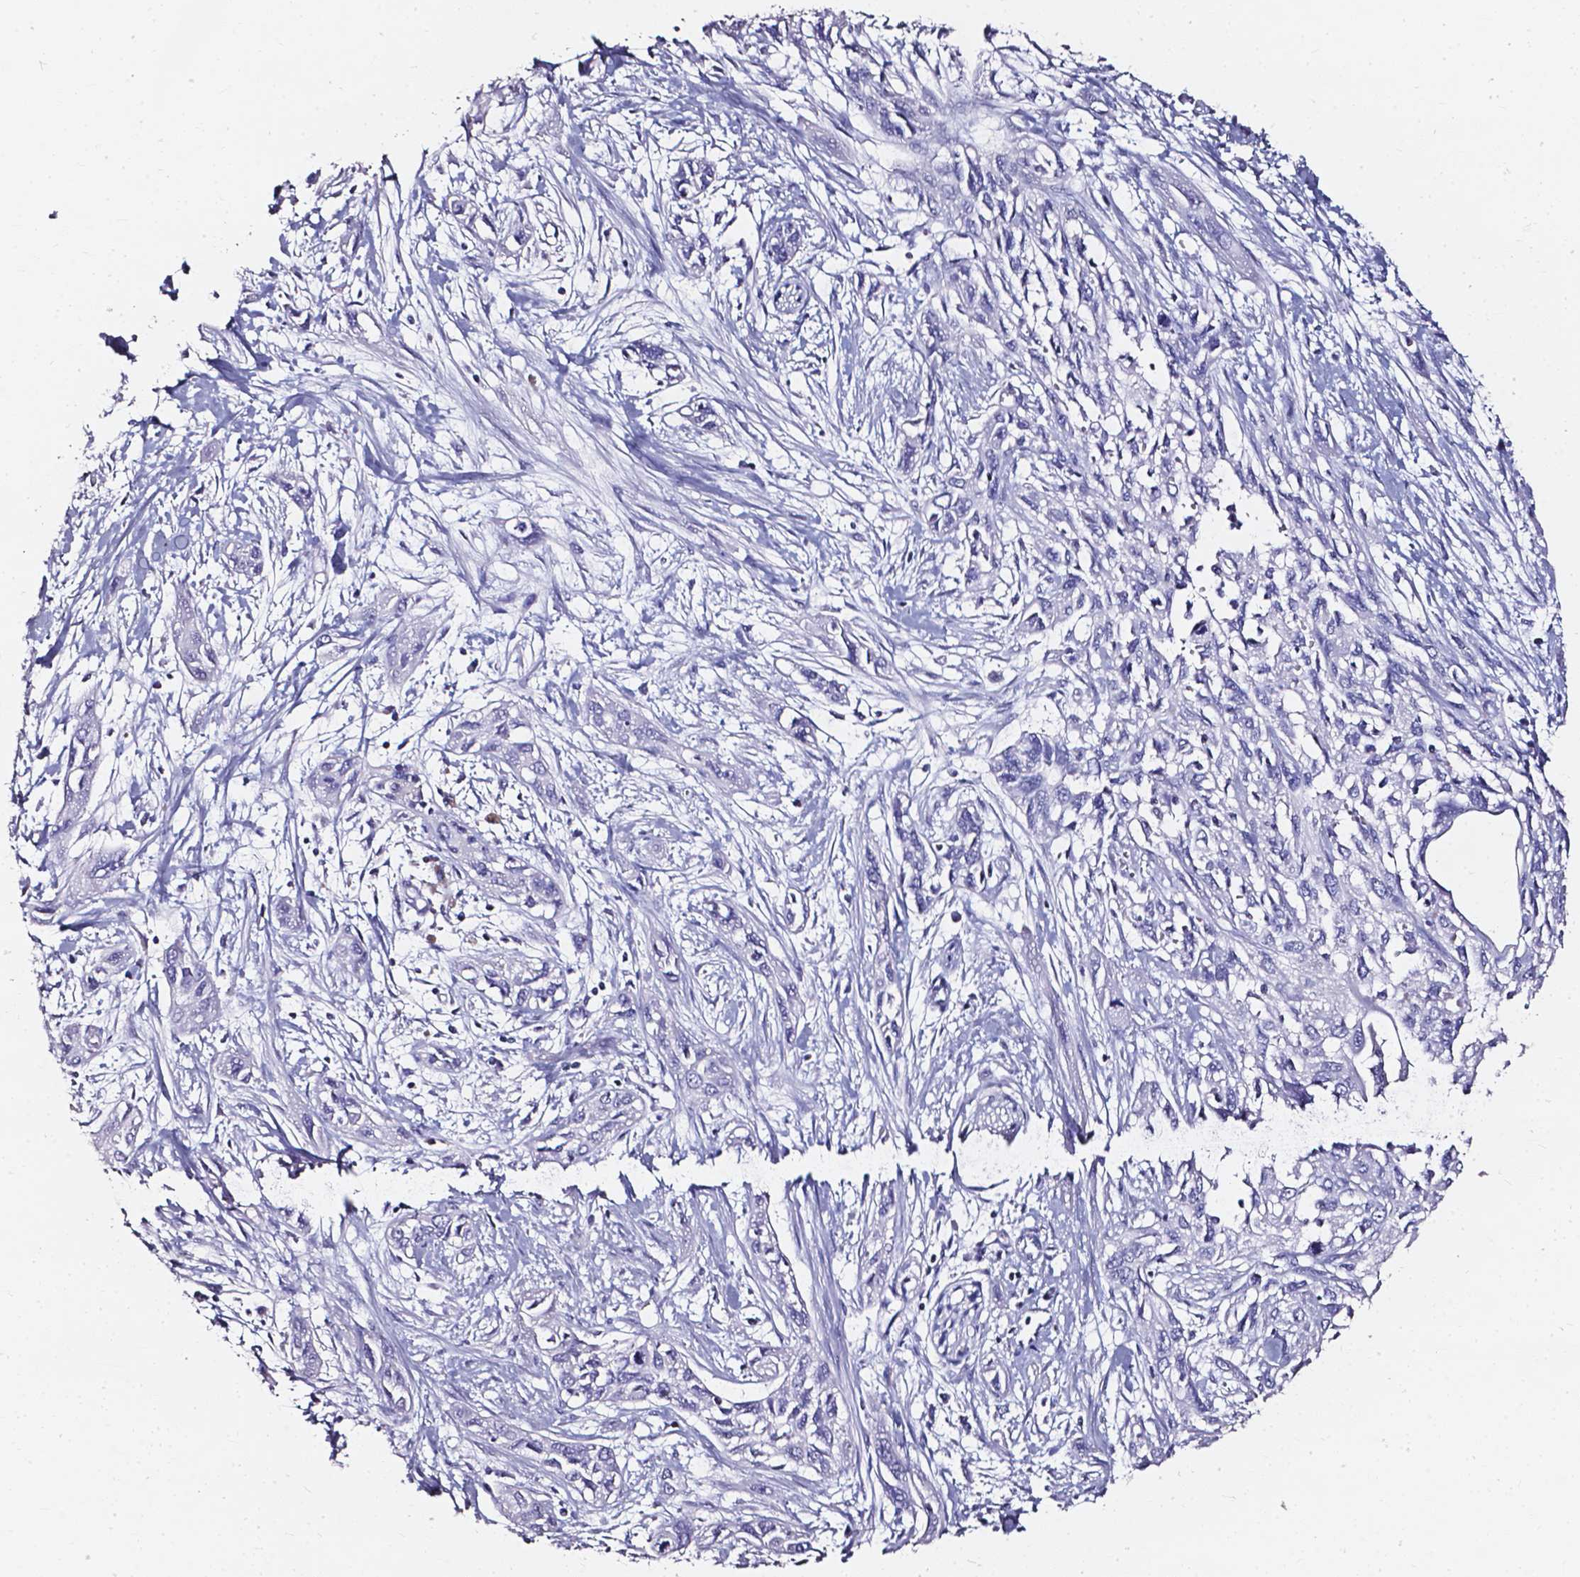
{"staining": {"intensity": "negative", "quantity": "none", "location": "none"}, "tissue": "pancreatic cancer", "cell_type": "Tumor cells", "image_type": "cancer", "snomed": [{"axis": "morphology", "description": "Adenocarcinoma, NOS"}, {"axis": "topography", "description": "Pancreas"}], "caption": "This is a histopathology image of immunohistochemistry staining of pancreatic cancer (adenocarcinoma), which shows no positivity in tumor cells.", "gene": "AKR1B10", "patient": {"sex": "female", "age": 55}}